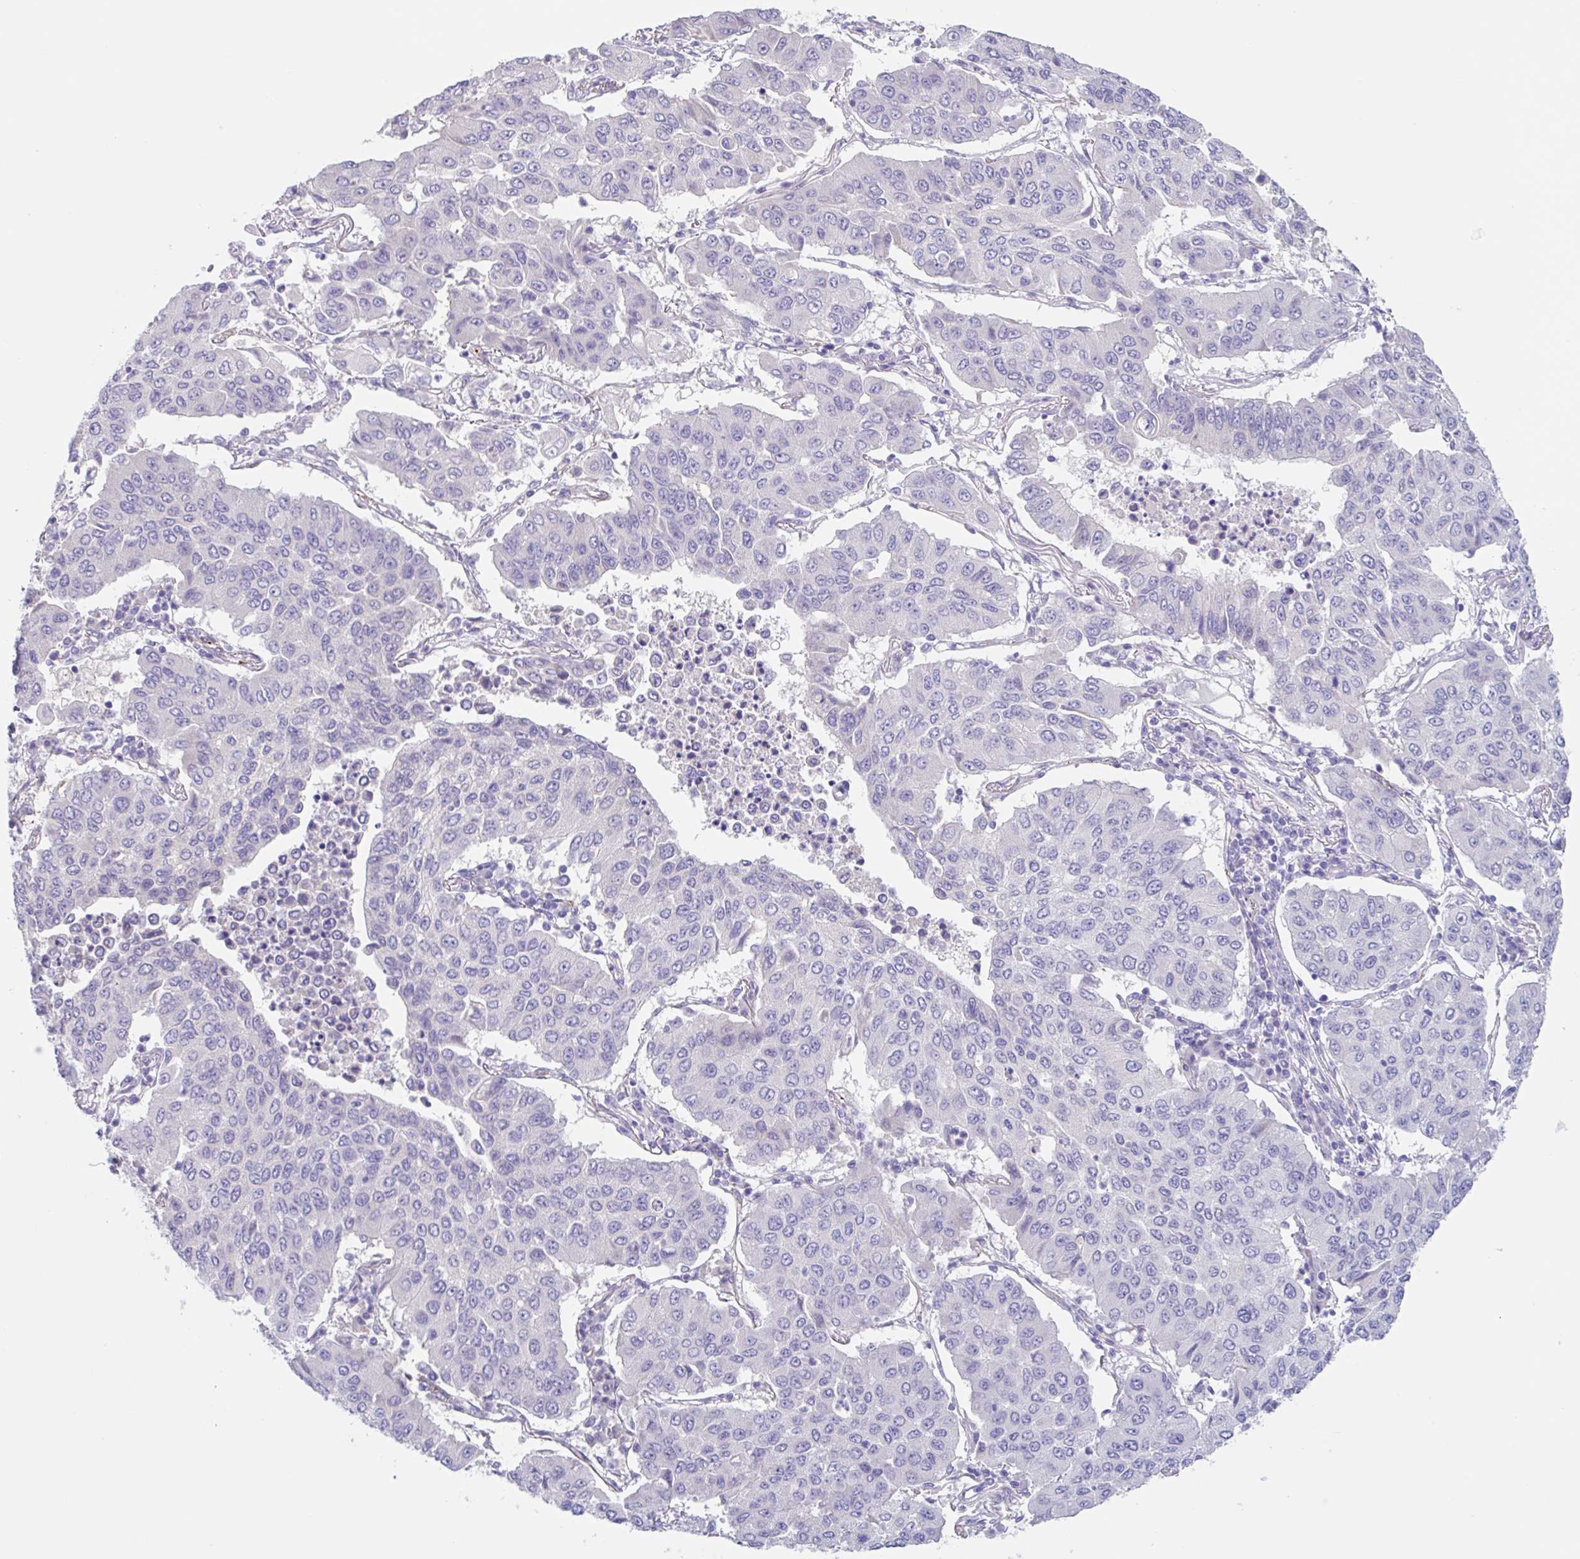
{"staining": {"intensity": "negative", "quantity": "none", "location": "none"}, "tissue": "lung cancer", "cell_type": "Tumor cells", "image_type": "cancer", "snomed": [{"axis": "morphology", "description": "Squamous cell carcinoma, NOS"}, {"axis": "topography", "description": "Lung"}], "caption": "IHC photomicrograph of neoplastic tissue: lung cancer stained with DAB reveals no significant protein expression in tumor cells.", "gene": "EHD4", "patient": {"sex": "male", "age": 74}}